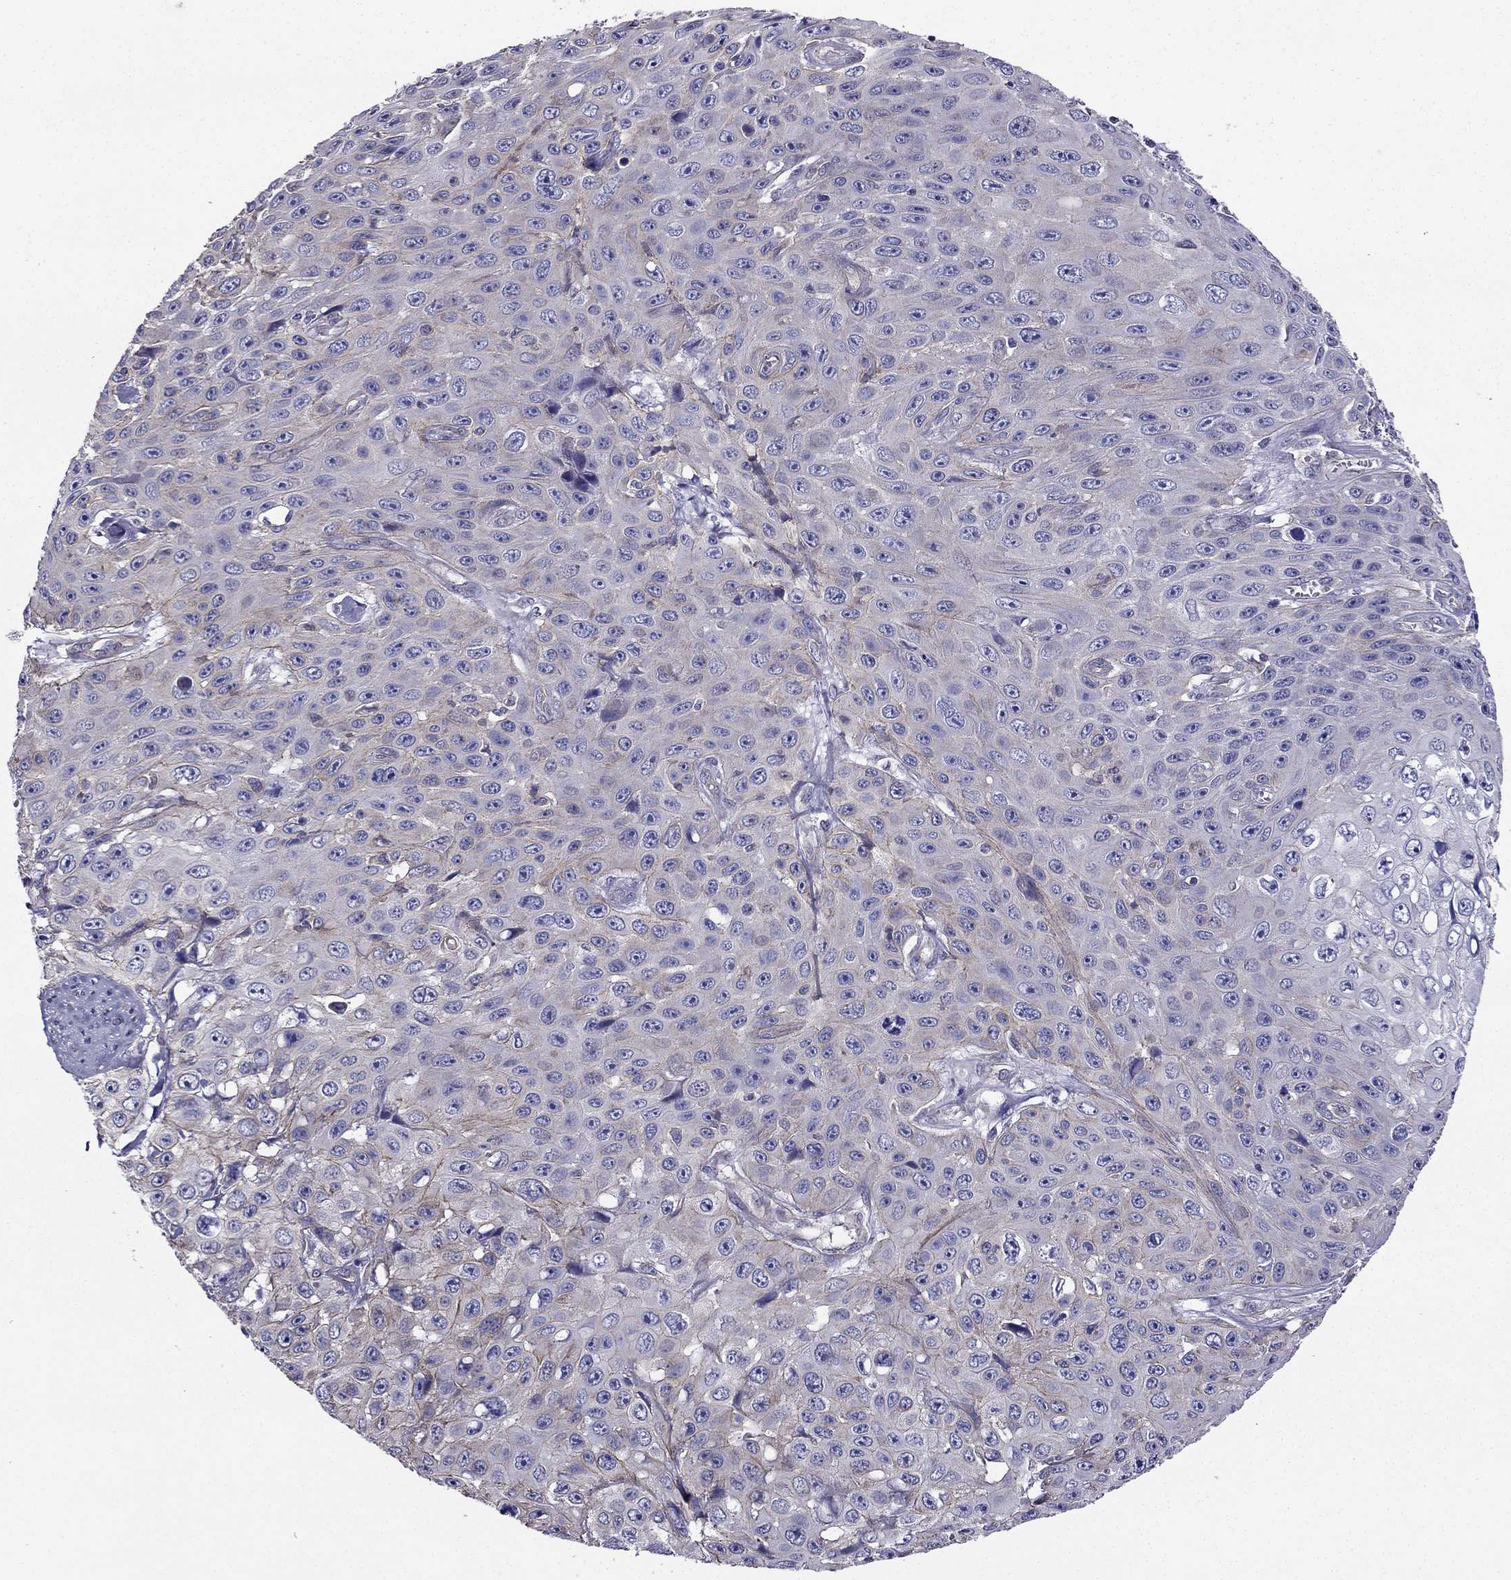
{"staining": {"intensity": "weak", "quantity": "<25%", "location": "cytoplasmic/membranous"}, "tissue": "skin cancer", "cell_type": "Tumor cells", "image_type": "cancer", "snomed": [{"axis": "morphology", "description": "Squamous cell carcinoma, NOS"}, {"axis": "topography", "description": "Skin"}], "caption": "This is an immunohistochemistry photomicrograph of skin cancer (squamous cell carcinoma). There is no expression in tumor cells.", "gene": "ENOX1", "patient": {"sex": "male", "age": 82}}